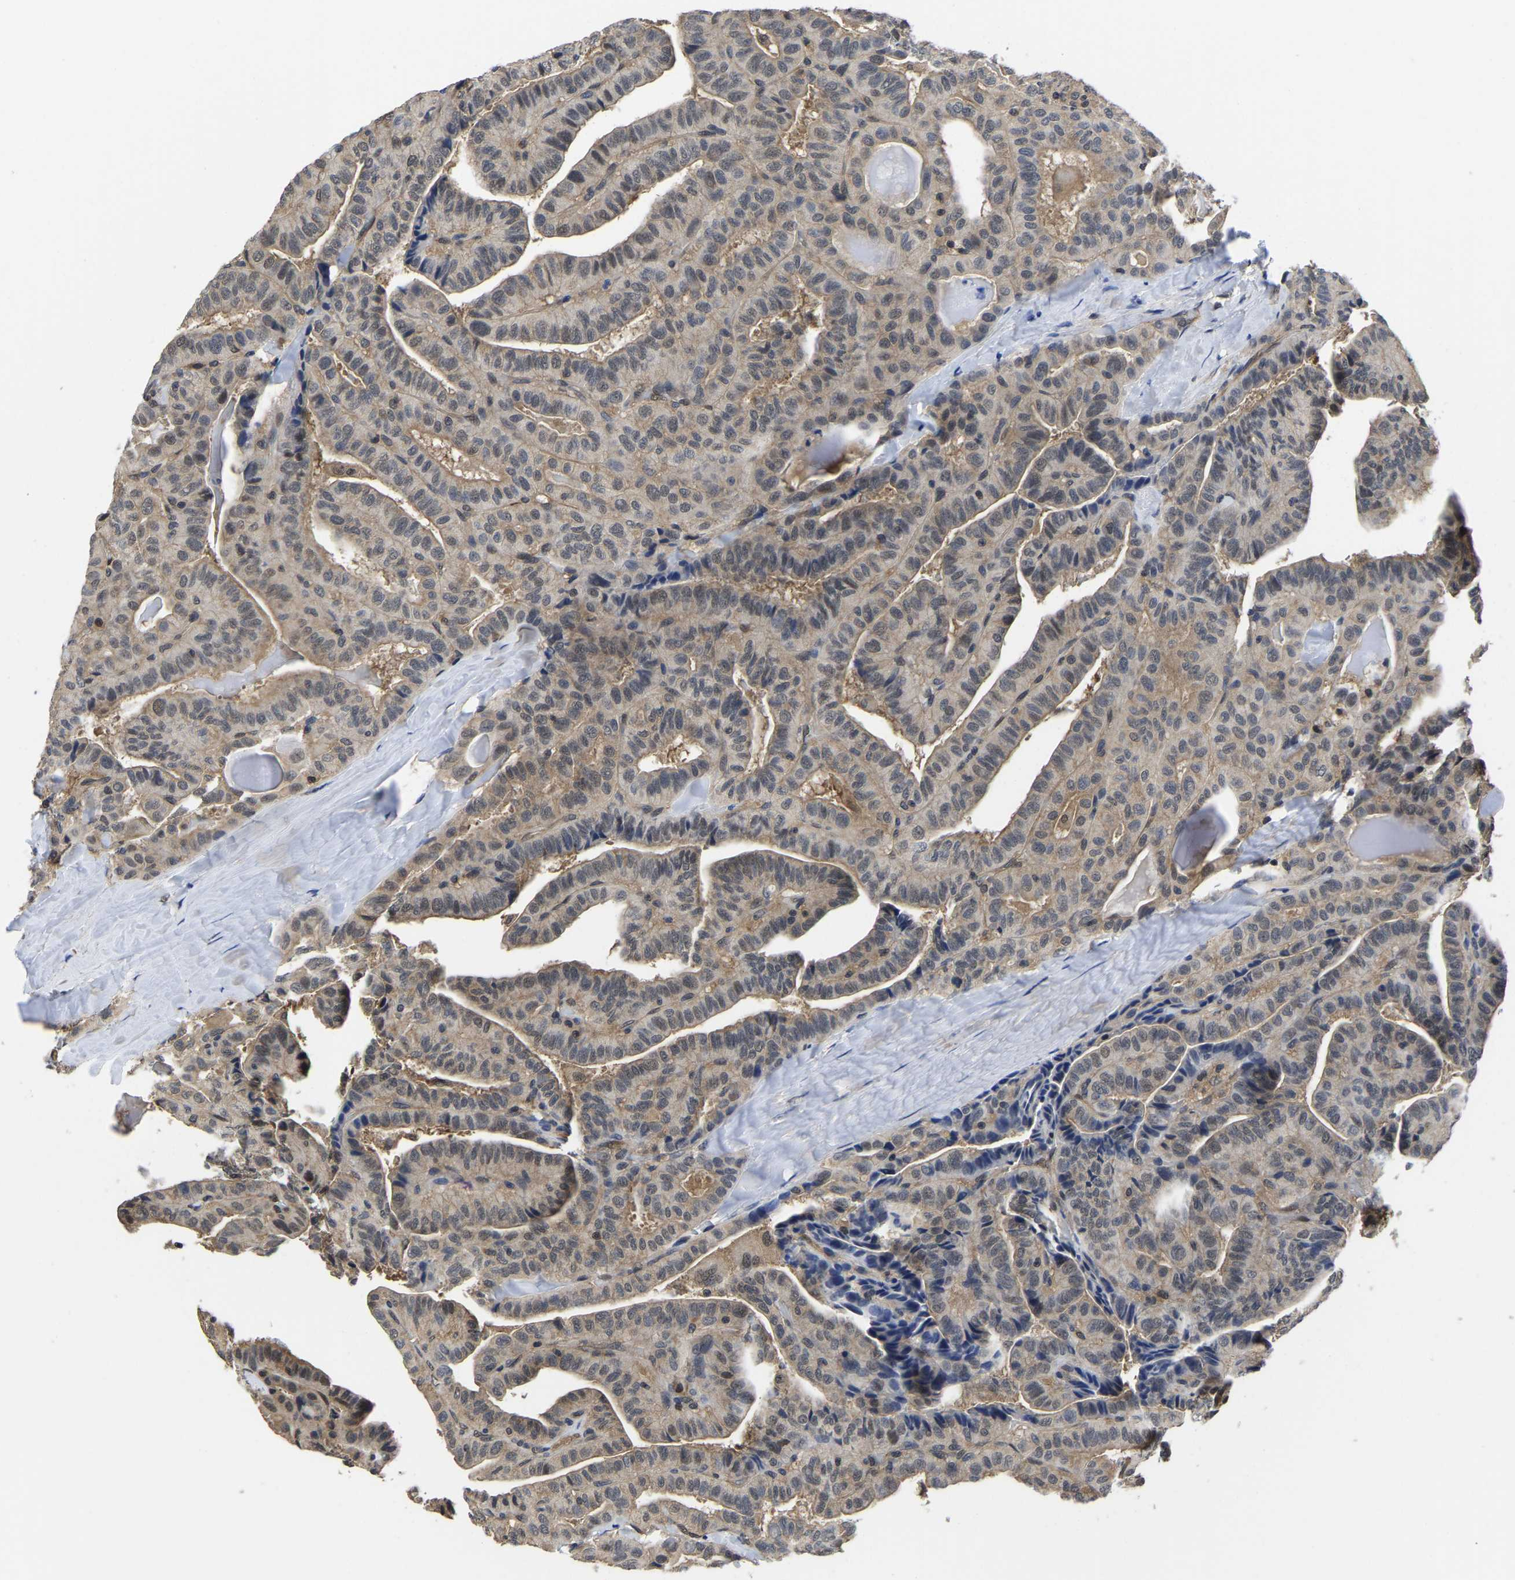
{"staining": {"intensity": "weak", "quantity": "<25%", "location": "cytoplasmic/membranous,nuclear"}, "tissue": "thyroid cancer", "cell_type": "Tumor cells", "image_type": "cancer", "snomed": [{"axis": "morphology", "description": "Papillary adenocarcinoma, NOS"}, {"axis": "topography", "description": "Thyroid gland"}], "caption": "High power microscopy micrograph of an IHC image of thyroid cancer (papillary adenocarcinoma), revealing no significant expression in tumor cells.", "gene": "MCOLN2", "patient": {"sex": "male", "age": 77}}